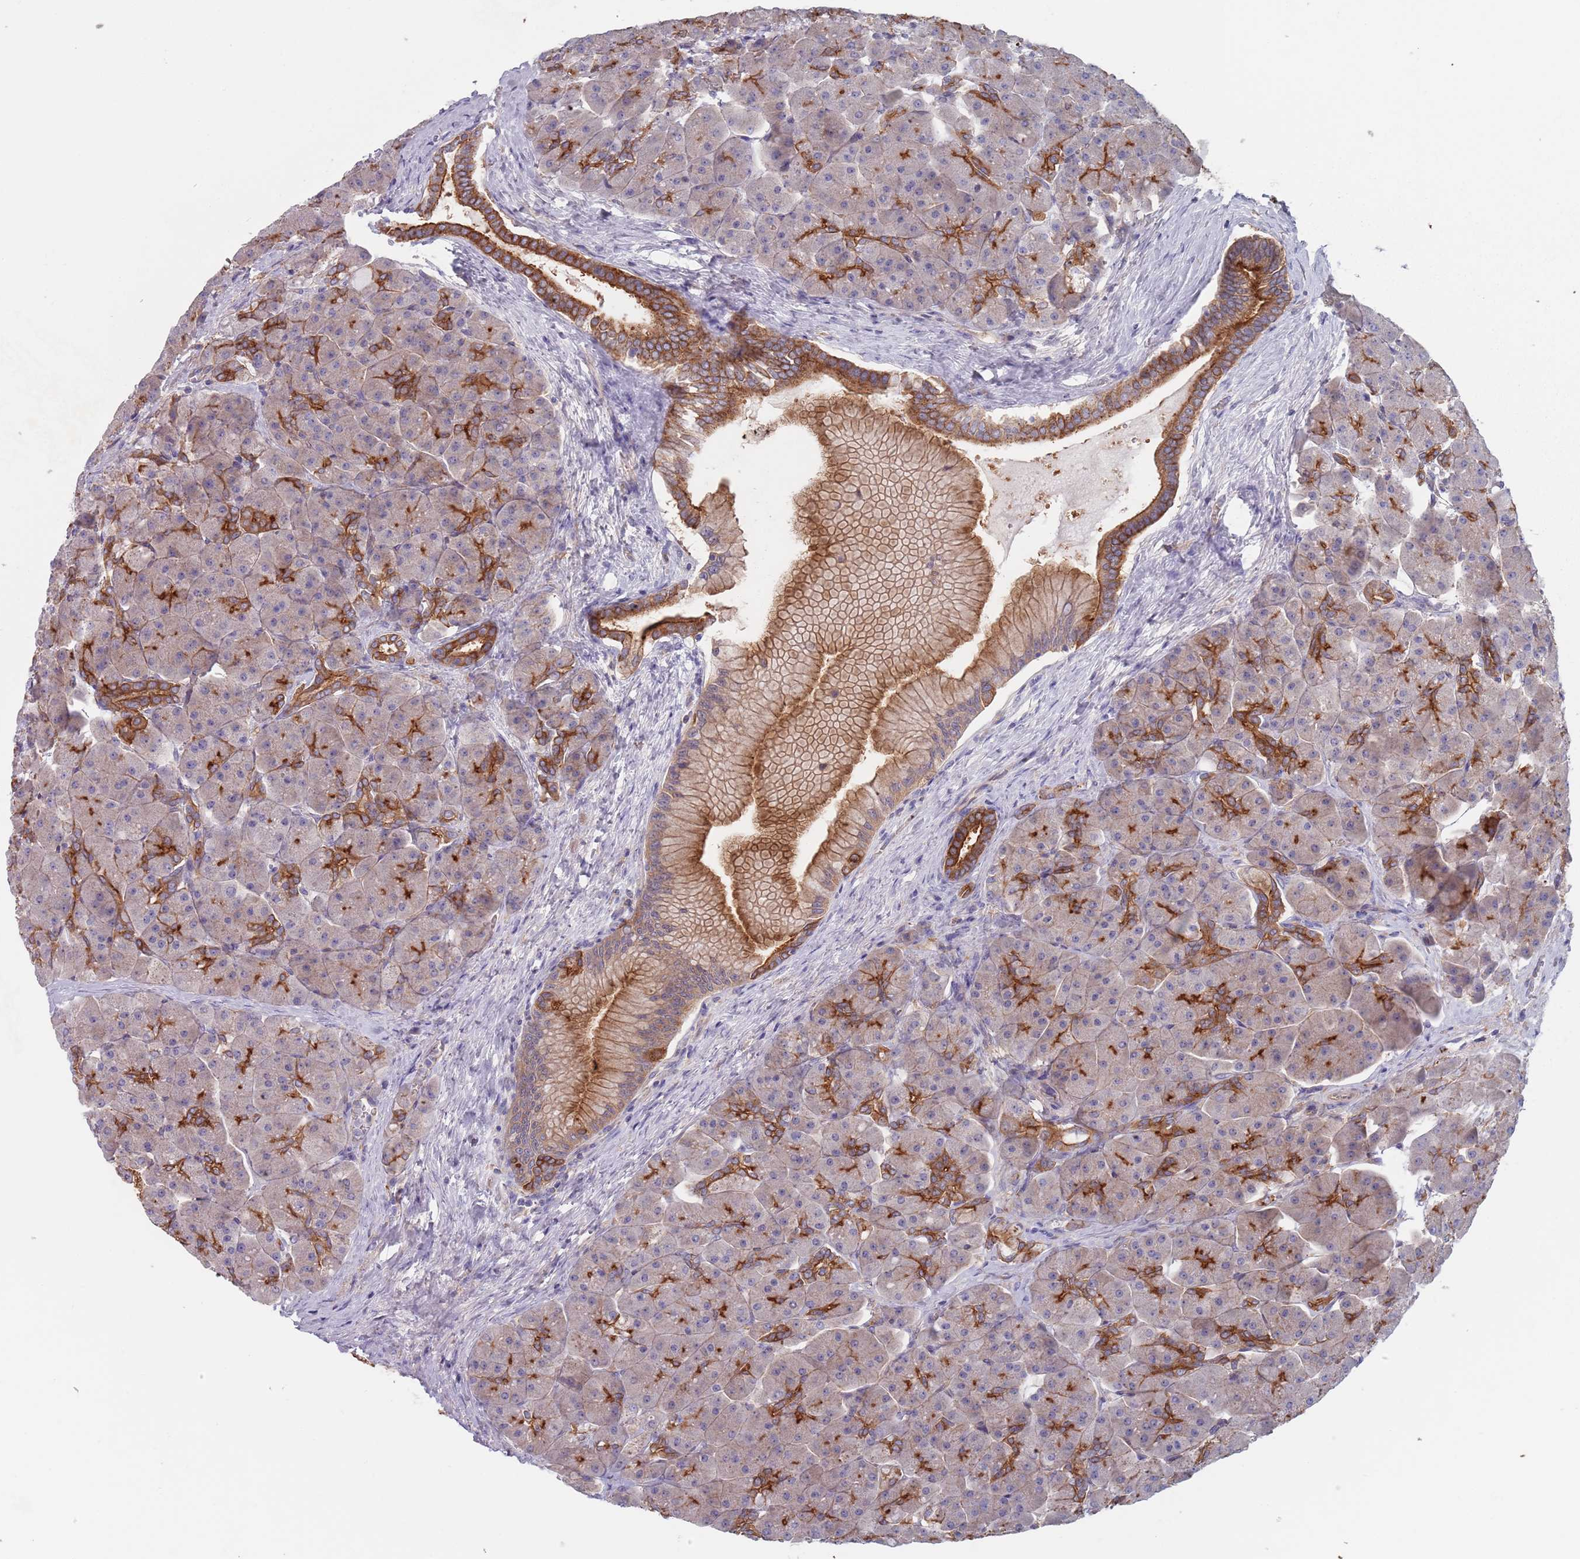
{"staining": {"intensity": "strong", "quantity": "25%-75%", "location": "cytoplasmic/membranous"}, "tissue": "pancreas", "cell_type": "Exocrine glandular cells", "image_type": "normal", "snomed": [{"axis": "morphology", "description": "Normal tissue, NOS"}, {"axis": "topography", "description": "Pancreas"}], "caption": "A high amount of strong cytoplasmic/membranous staining is identified in approximately 25%-75% of exocrine glandular cells in normal pancreas.", "gene": "APPL2", "patient": {"sex": "male", "age": 66}}